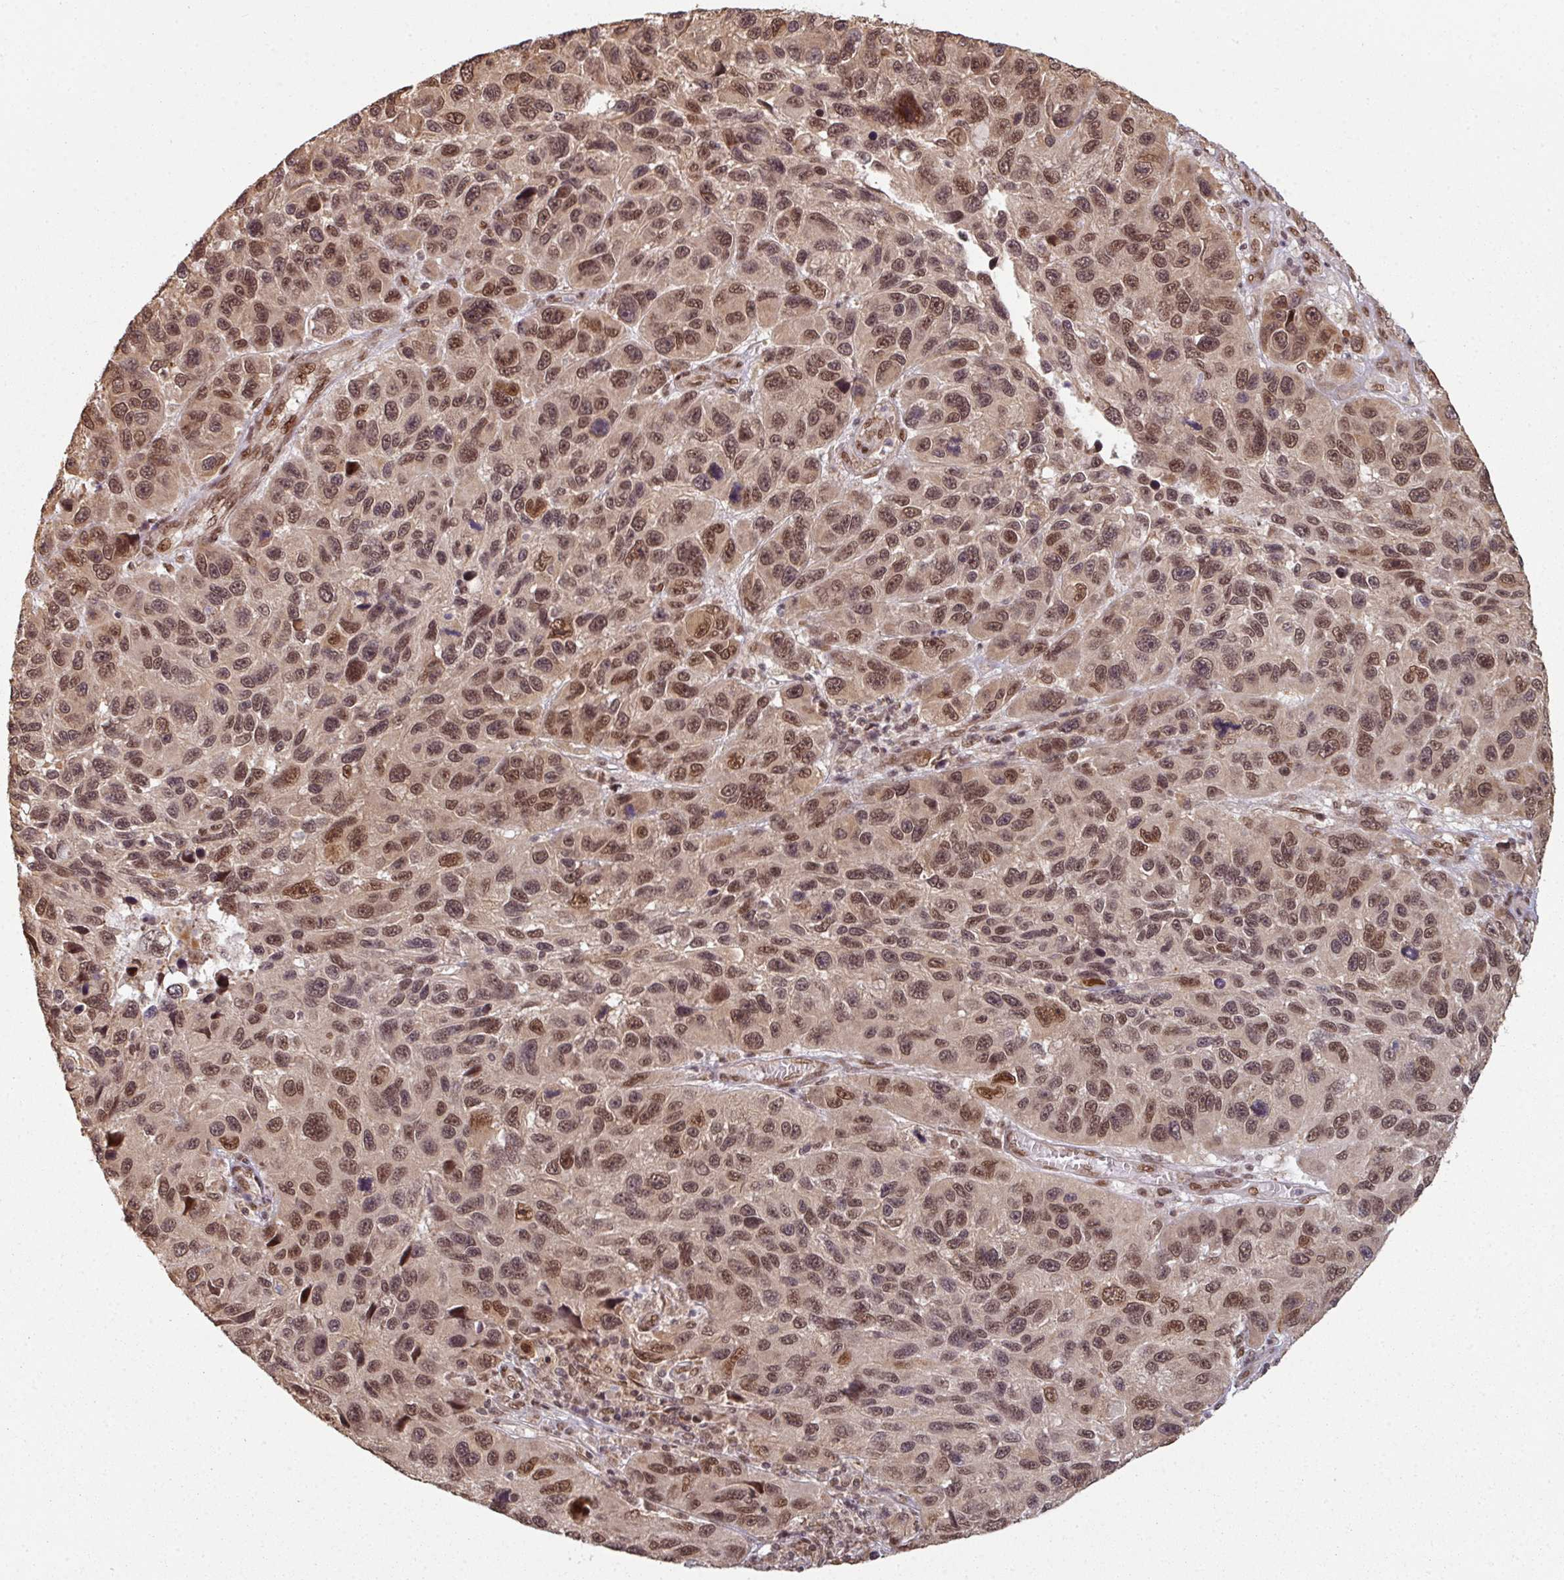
{"staining": {"intensity": "moderate", "quantity": ">75%", "location": "cytoplasmic/membranous,nuclear"}, "tissue": "melanoma", "cell_type": "Tumor cells", "image_type": "cancer", "snomed": [{"axis": "morphology", "description": "Malignant melanoma, NOS"}, {"axis": "topography", "description": "Skin"}], "caption": "The micrograph exhibits immunohistochemical staining of melanoma. There is moderate cytoplasmic/membranous and nuclear expression is present in about >75% of tumor cells. (IHC, brightfield microscopy, high magnification).", "gene": "SIK3", "patient": {"sex": "male", "age": 53}}